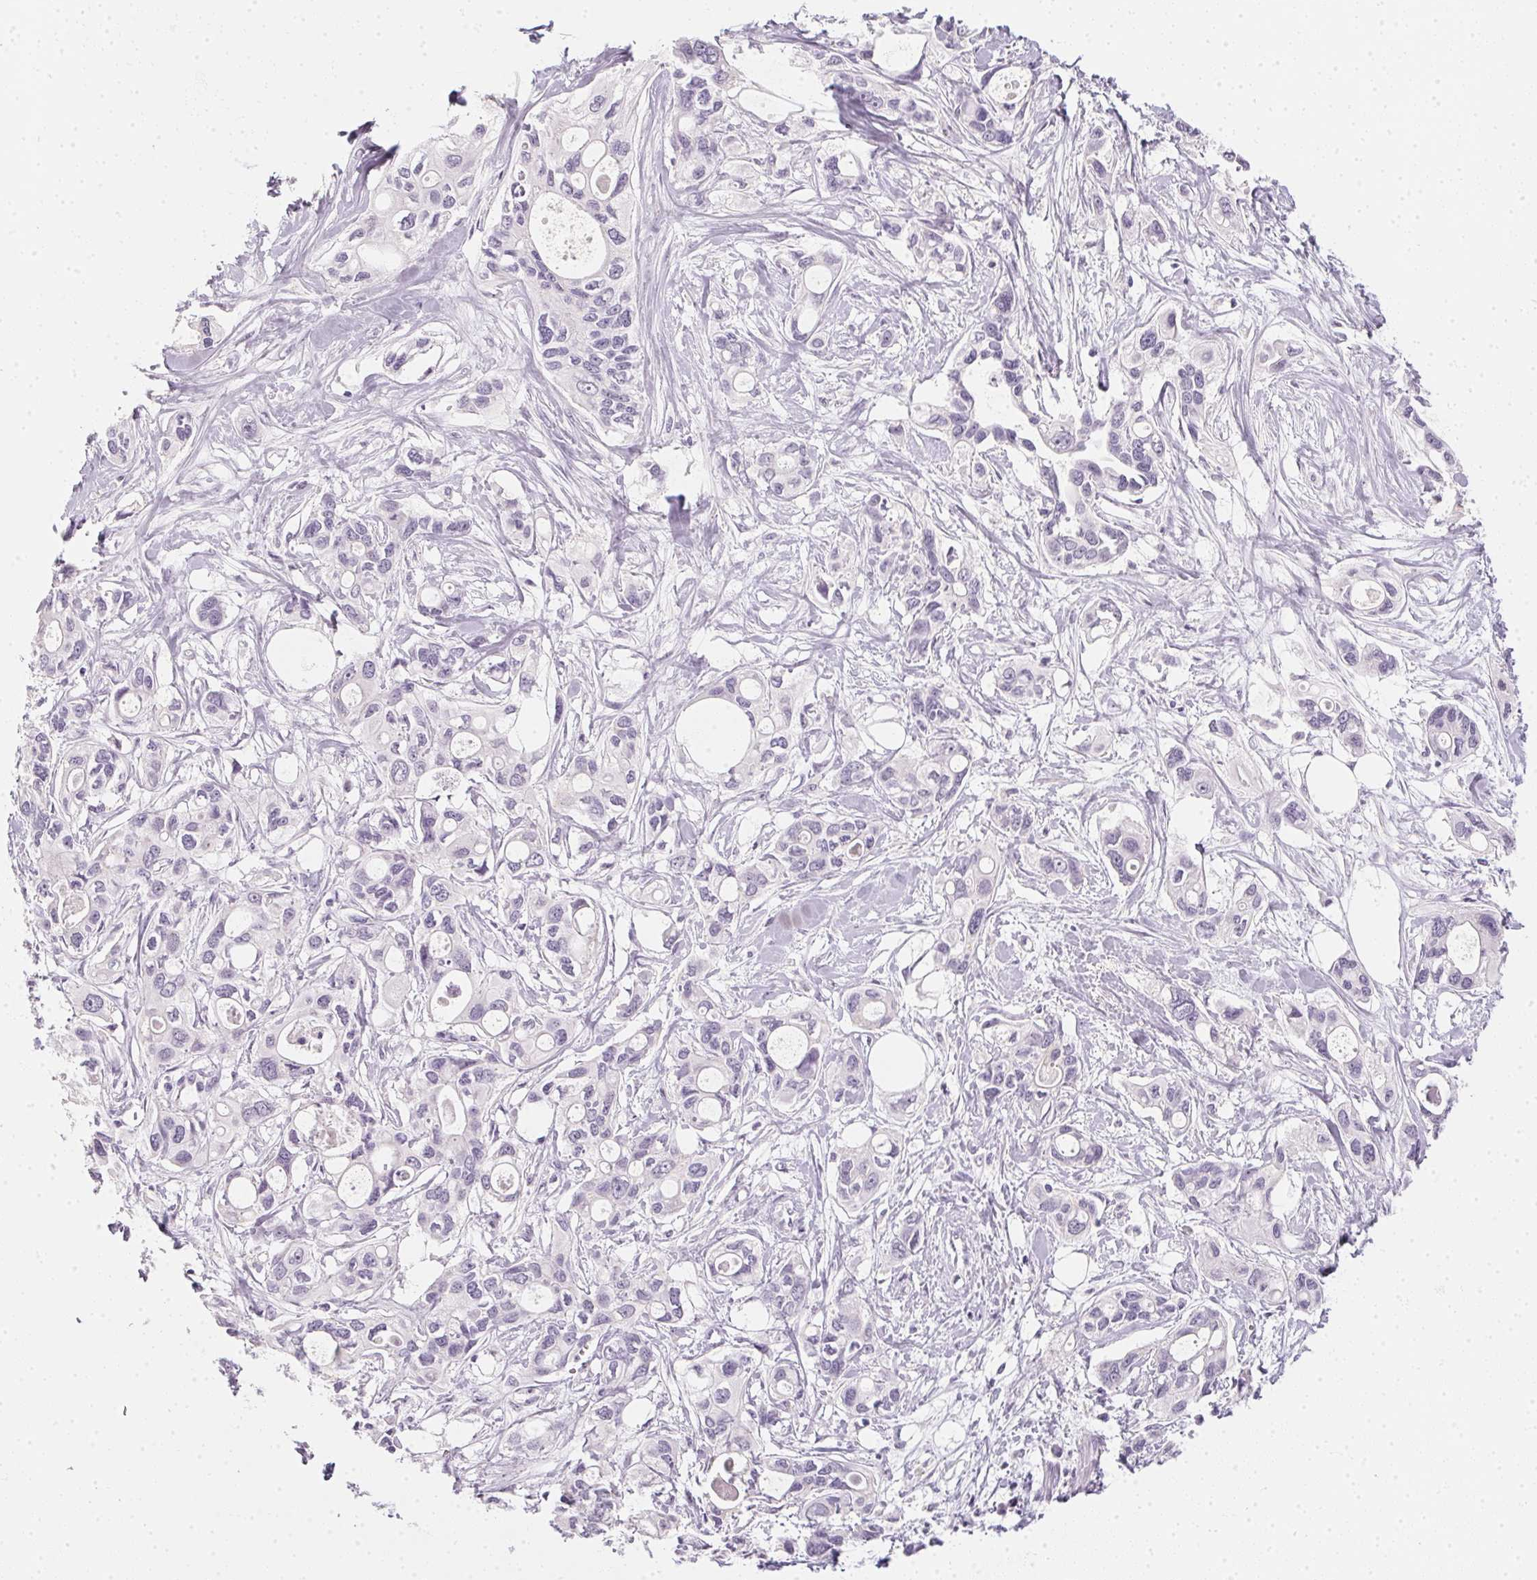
{"staining": {"intensity": "negative", "quantity": "none", "location": "none"}, "tissue": "pancreatic cancer", "cell_type": "Tumor cells", "image_type": "cancer", "snomed": [{"axis": "morphology", "description": "Adenocarcinoma, NOS"}, {"axis": "topography", "description": "Pancreas"}], "caption": "There is no significant positivity in tumor cells of pancreatic cancer (adenocarcinoma). The staining is performed using DAB brown chromogen with nuclei counter-stained in using hematoxylin.", "gene": "TMEM72", "patient": {"sex": "male", "age": 60}}